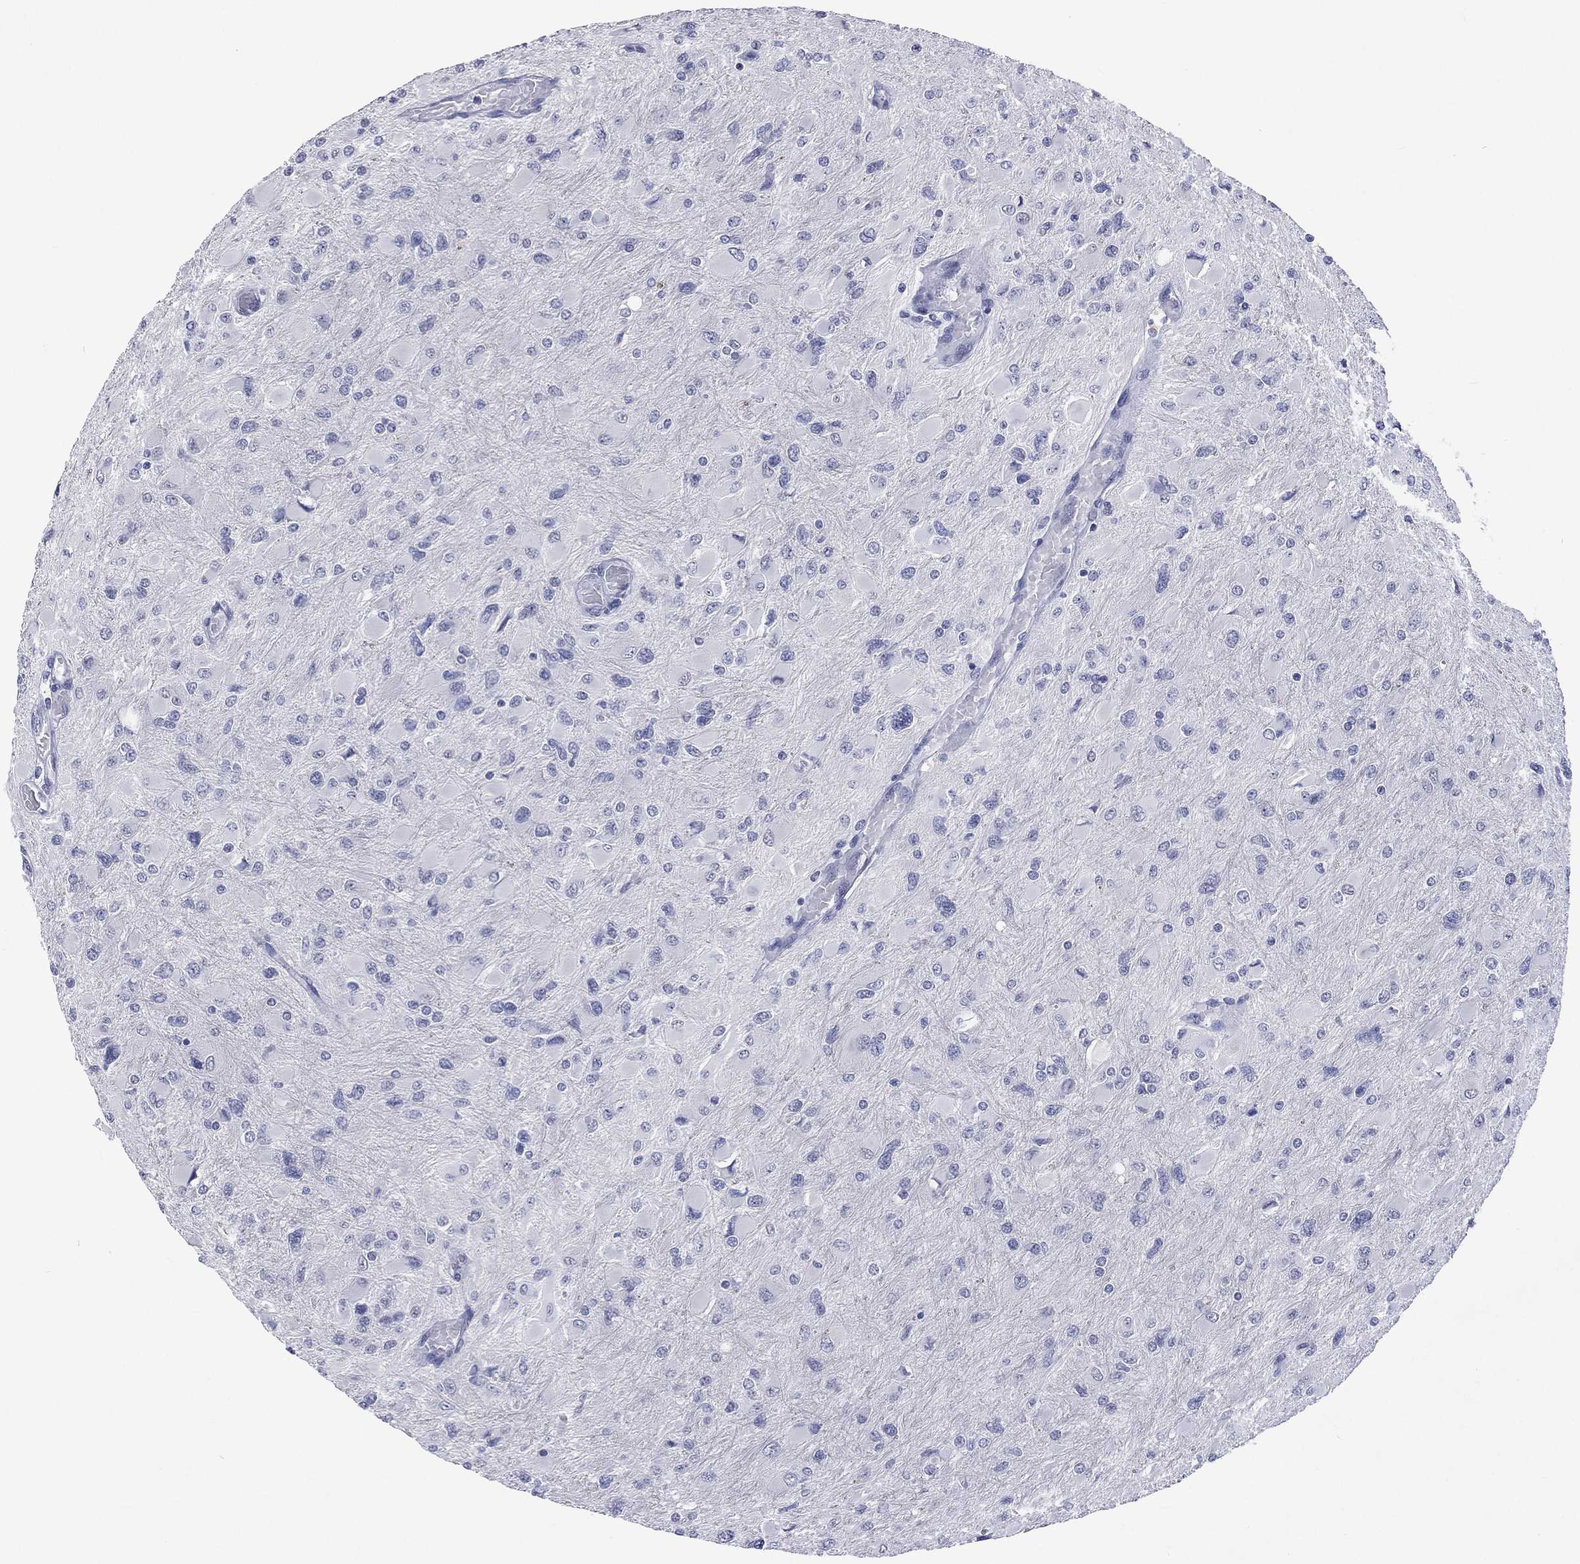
{"staining": {"intensity": "negative", "quantity": "none", "location": "none"}, "tissue": "glioma", "cell_type": "Tumor cells", "image_type": "cancer", "snomed": [{"axis": "morphology", "description": "Glioma, malignant, High grade"}, {"axis": "topography", "description": "Cerebral cortex"}], "caption": "Glioma was stained to show a protein in brown. There is no significant staining in tumor cells.", "gene": "SSX1", "patient": {"sex": "female", "age": 36}}